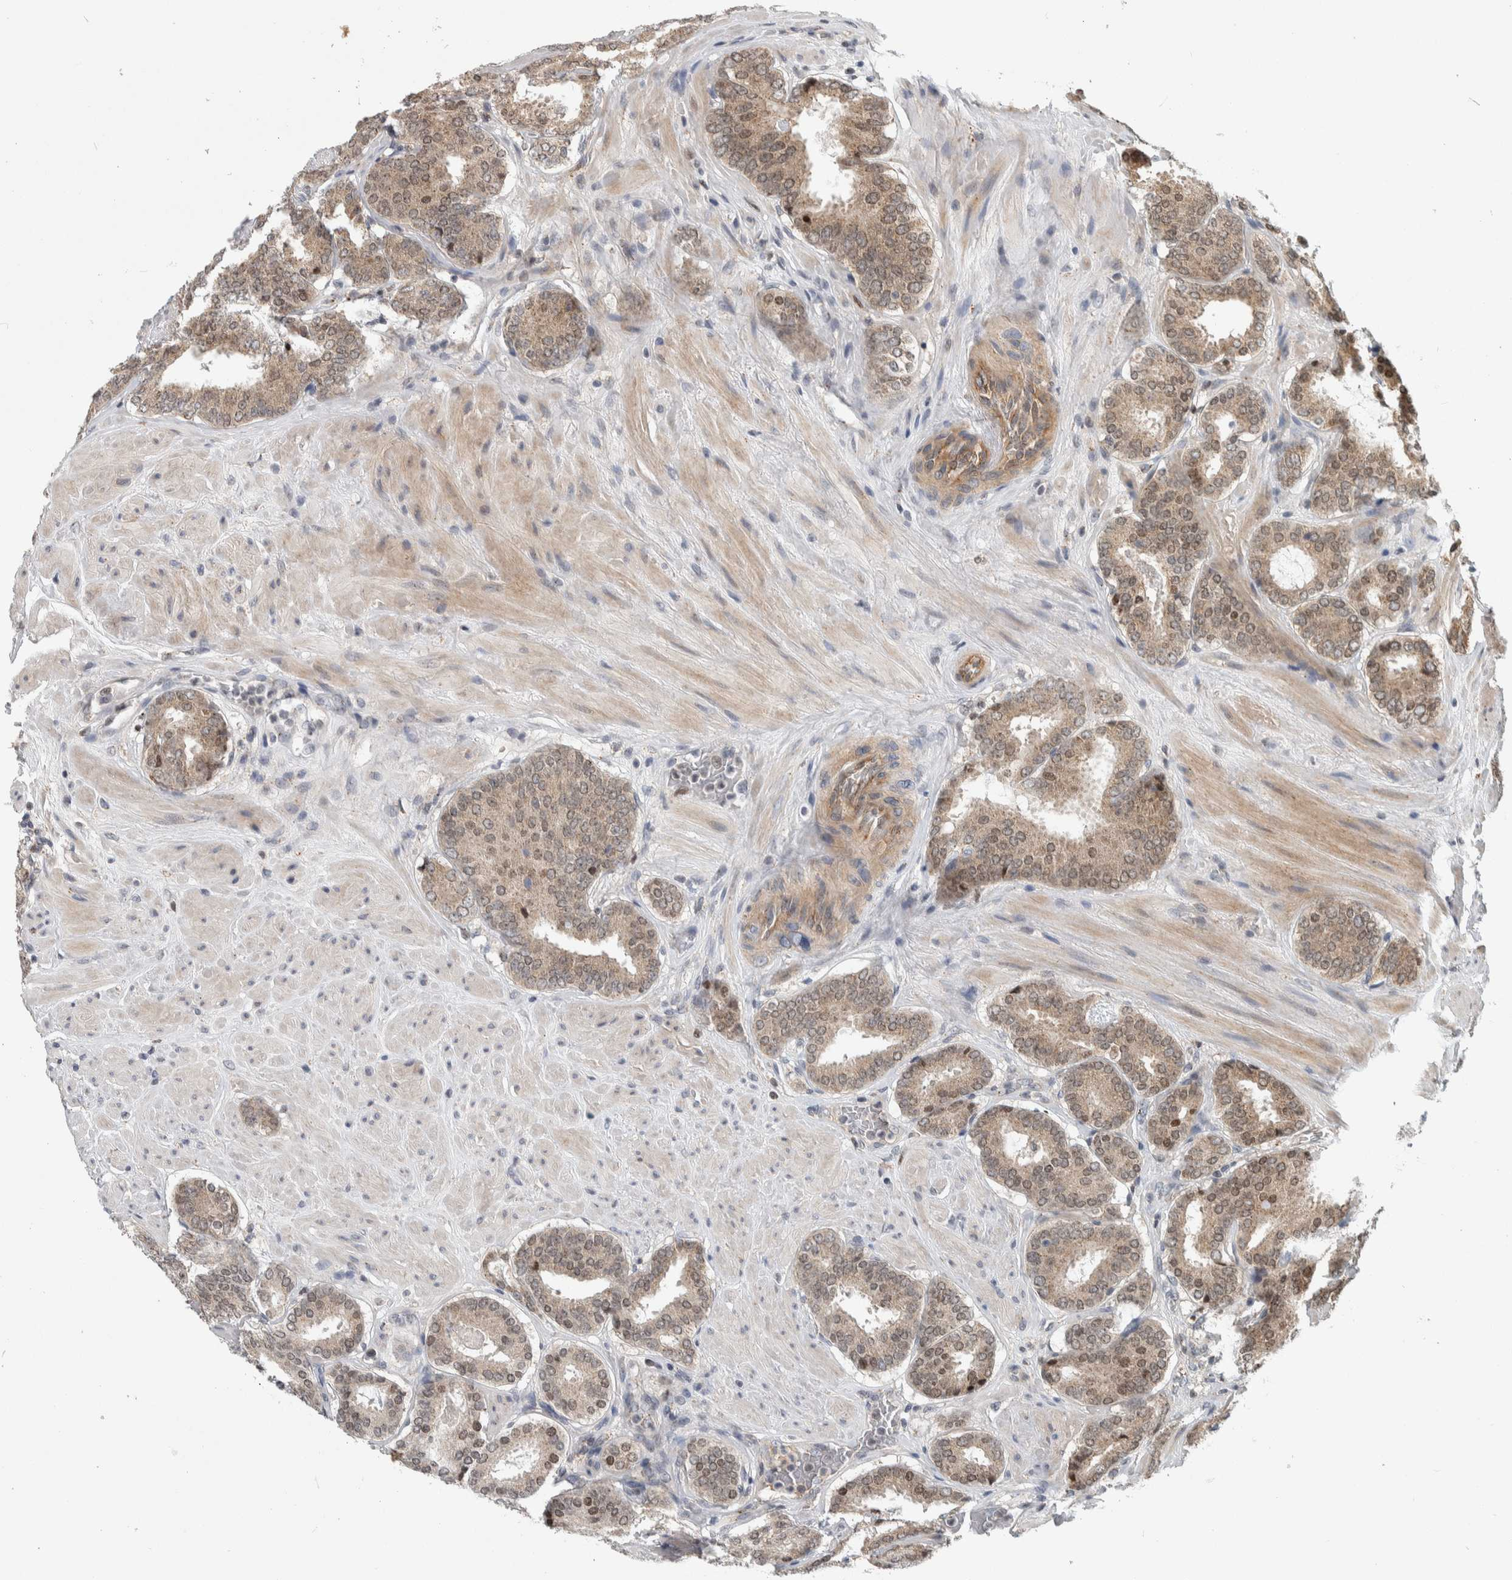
{"staining": {"intensity": "weak", "quantity": ">75%", "location": "cytoplasmic/membranous,nuclear"}, "tissue": "prostate cancer", "cell_type": "Tumor cells", "image_type": "cancer", "snomed": [{"axis": "morphology", "description": "Adenocarcinoma, Low grade"}, {"axis": "topography", "description": "Prostate"}], "caption": "The photomicrograph displays a brown stain indicating the presence of a protein in the cytoplasmic/membranous and nuclear of tumor cells in low-grade adenocarcinoma (prostate).", "gene": "MSL1", "patient": {"sex": "male", "age": 69}}